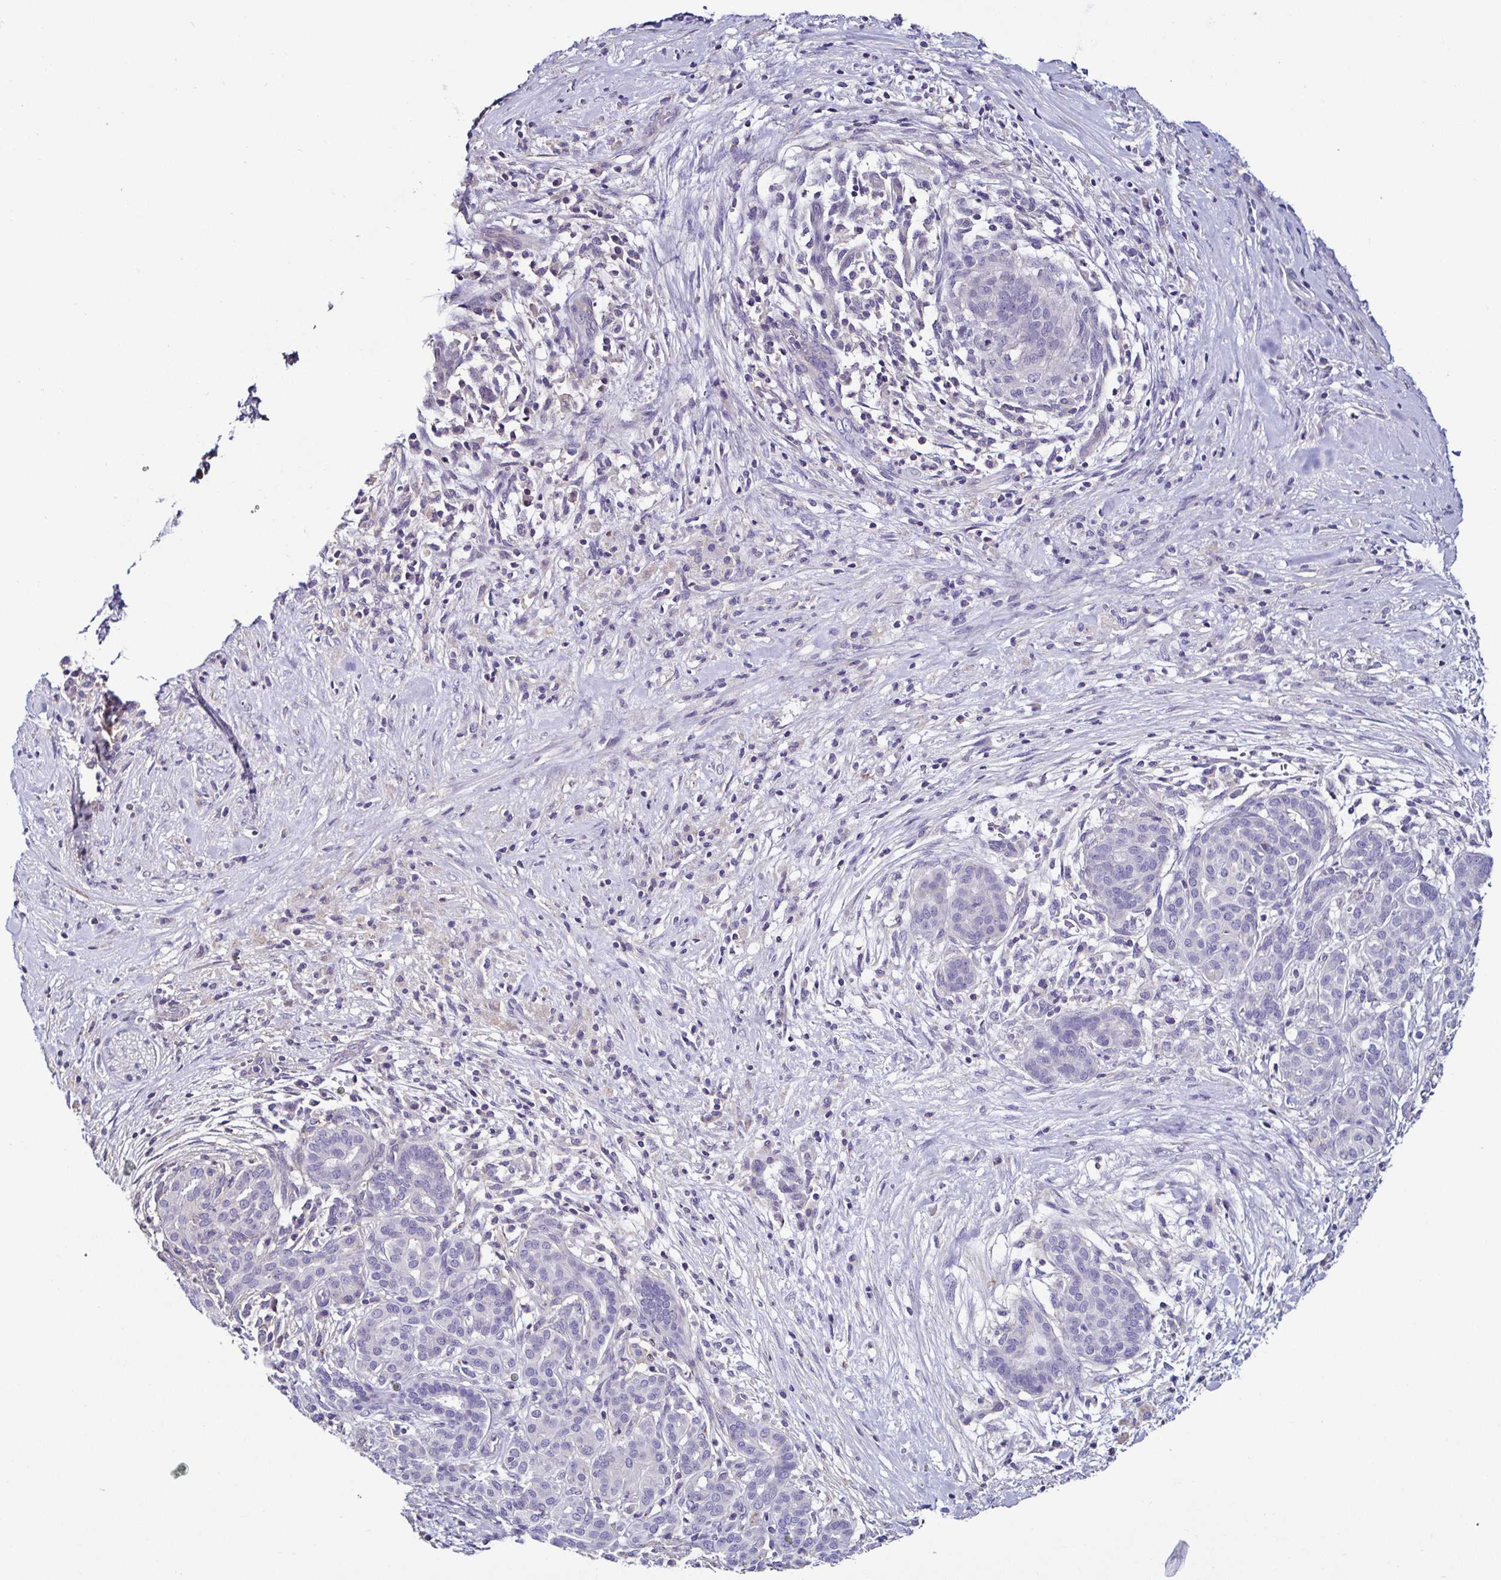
{"staining": {"intensity": "negative", "quantity": "none", "location": "none"}, "tissue": "pancreatic cancer", "cell_type": "Tumor cells", "image_type": "cancer", "snomed": [{"axis": "morphology", "description": "Adenocarcinoma, NOS"}, {"axis": "topography", "description": "Pancreas"}], "caption": "Protein analysis of pancreatic cancer (adenocarcinoma) shows no significant expression in tumor cells.", "gene": "TNNT2", "patient": {"sex": "male", "age": 44}}